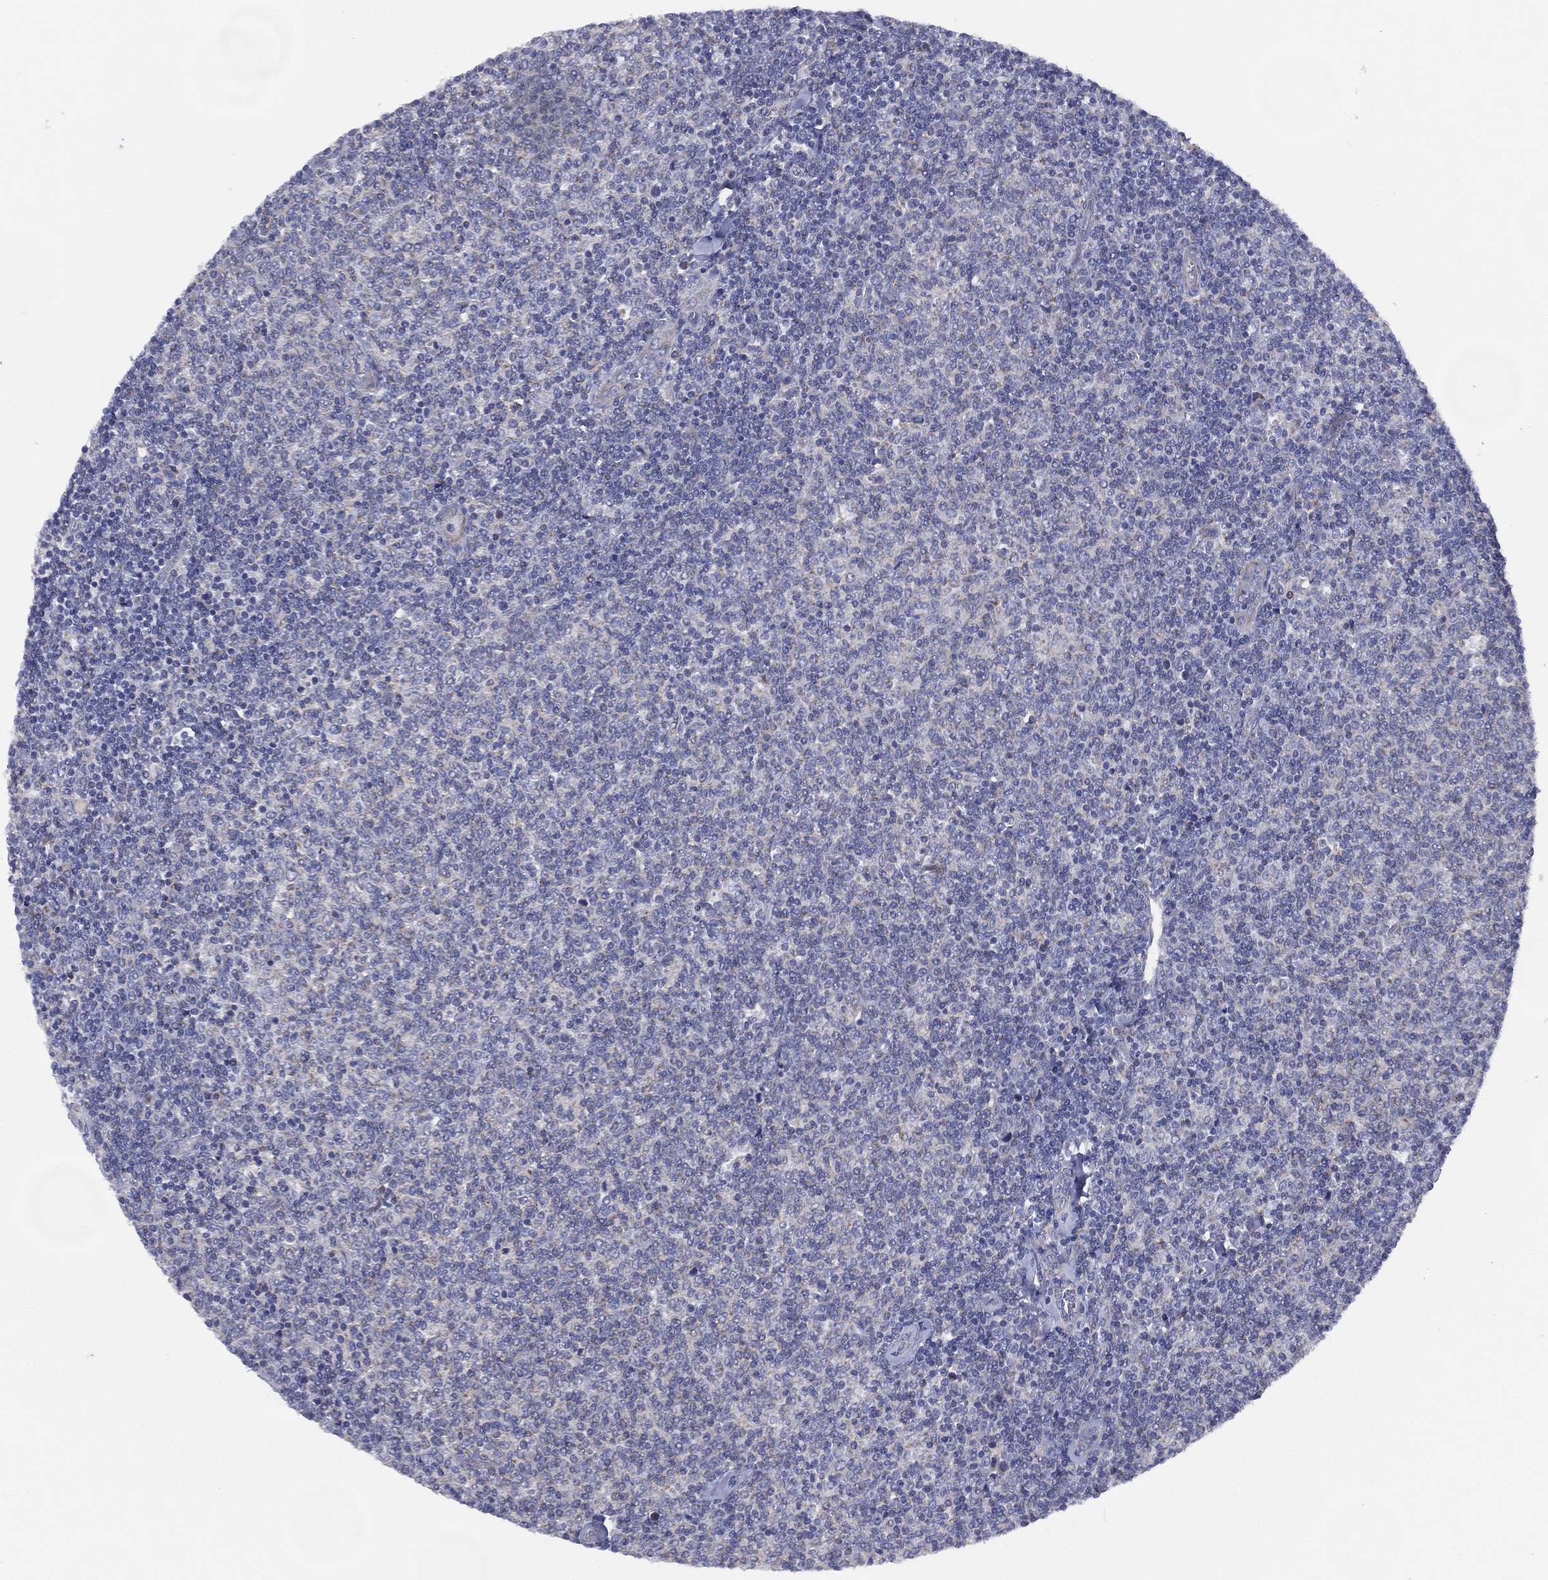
{"staining": {"intensity": "negative", "quantity": "none", "location": "none"}, "tissue": "lymphoma", "cell_type": "Tumor cells", "image_type": "cancer", "snomed": [{"axis": "morphology", "description": "Malignant lymphoma, non-Hodgkin's type, Low grade"}, {"axis": "topography", "description": "Lymph node"}], "caption": "Low-grade malignant lymphoma, non-Hodgkin's type was stained to show a protein in brown. There is no significant staining in tumor cells.", "gene": "ZNF223", "patient": {"sex": "male", "age": 52}}